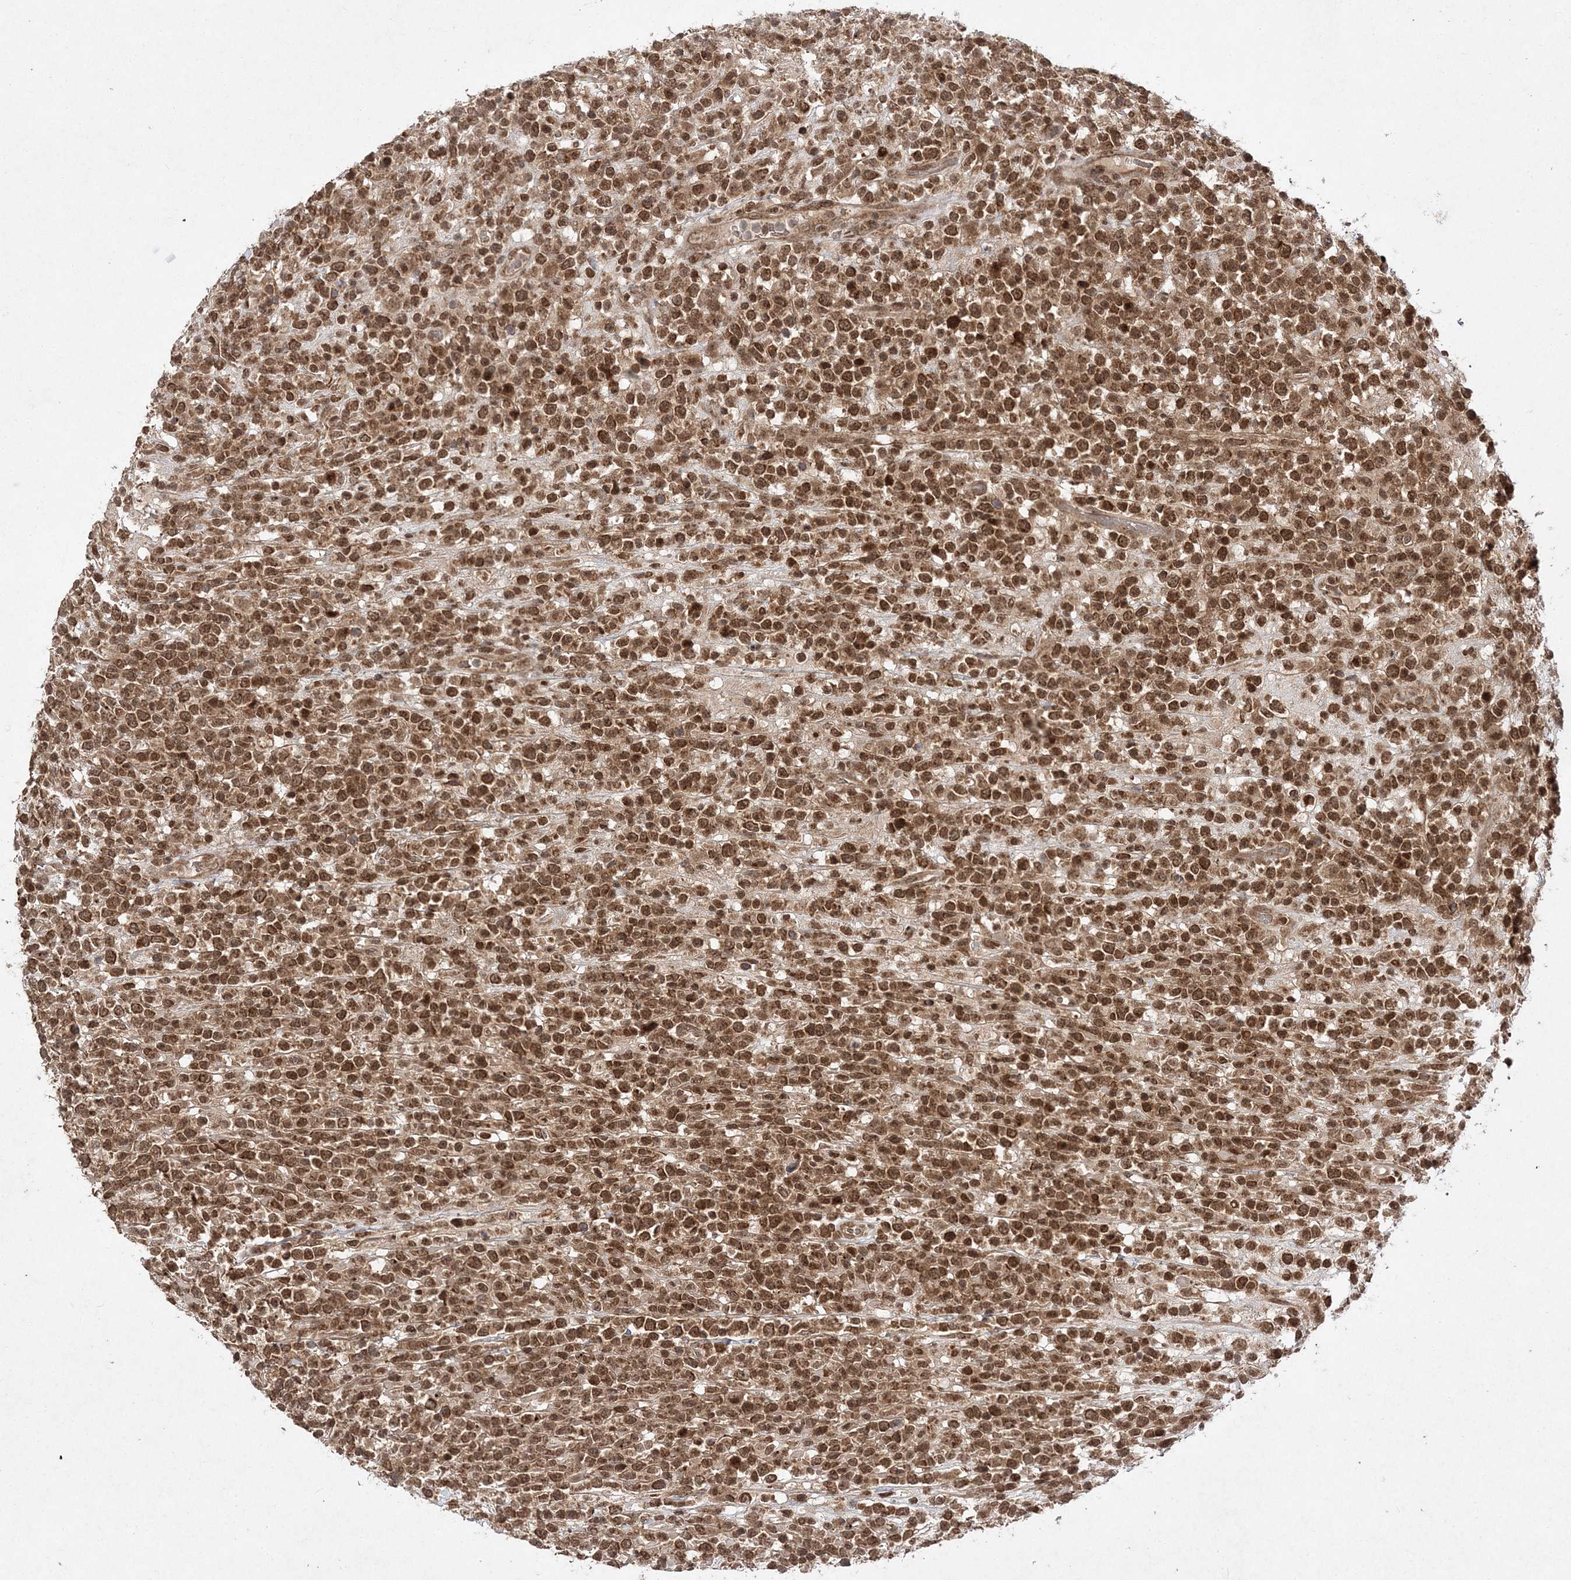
{"staining": {"intensity": "moderate", "quantity": ">75%", "location": "cytoplasmic/membranous,nuclear"}, "tissue": "lymphoma", "cell_type": "Tumor cells", "image_type": "cancer", "snomed": [{"axis": "morphology", "description": "Malignant lymphoma, non-Hodgkin's type, High grade"}, {"axis": "topography", "description": "Colon"}], "caption": "The micrograph shows staining of malignant lymphoma, non-Hodgkin's type (high-grade), revealing moderate cytoplasmic/membranous and nuclear protein expression (brown color) within tumor cells.", "gene": "NIF3L1", "patient": {"sex": "female", "age": 53}}